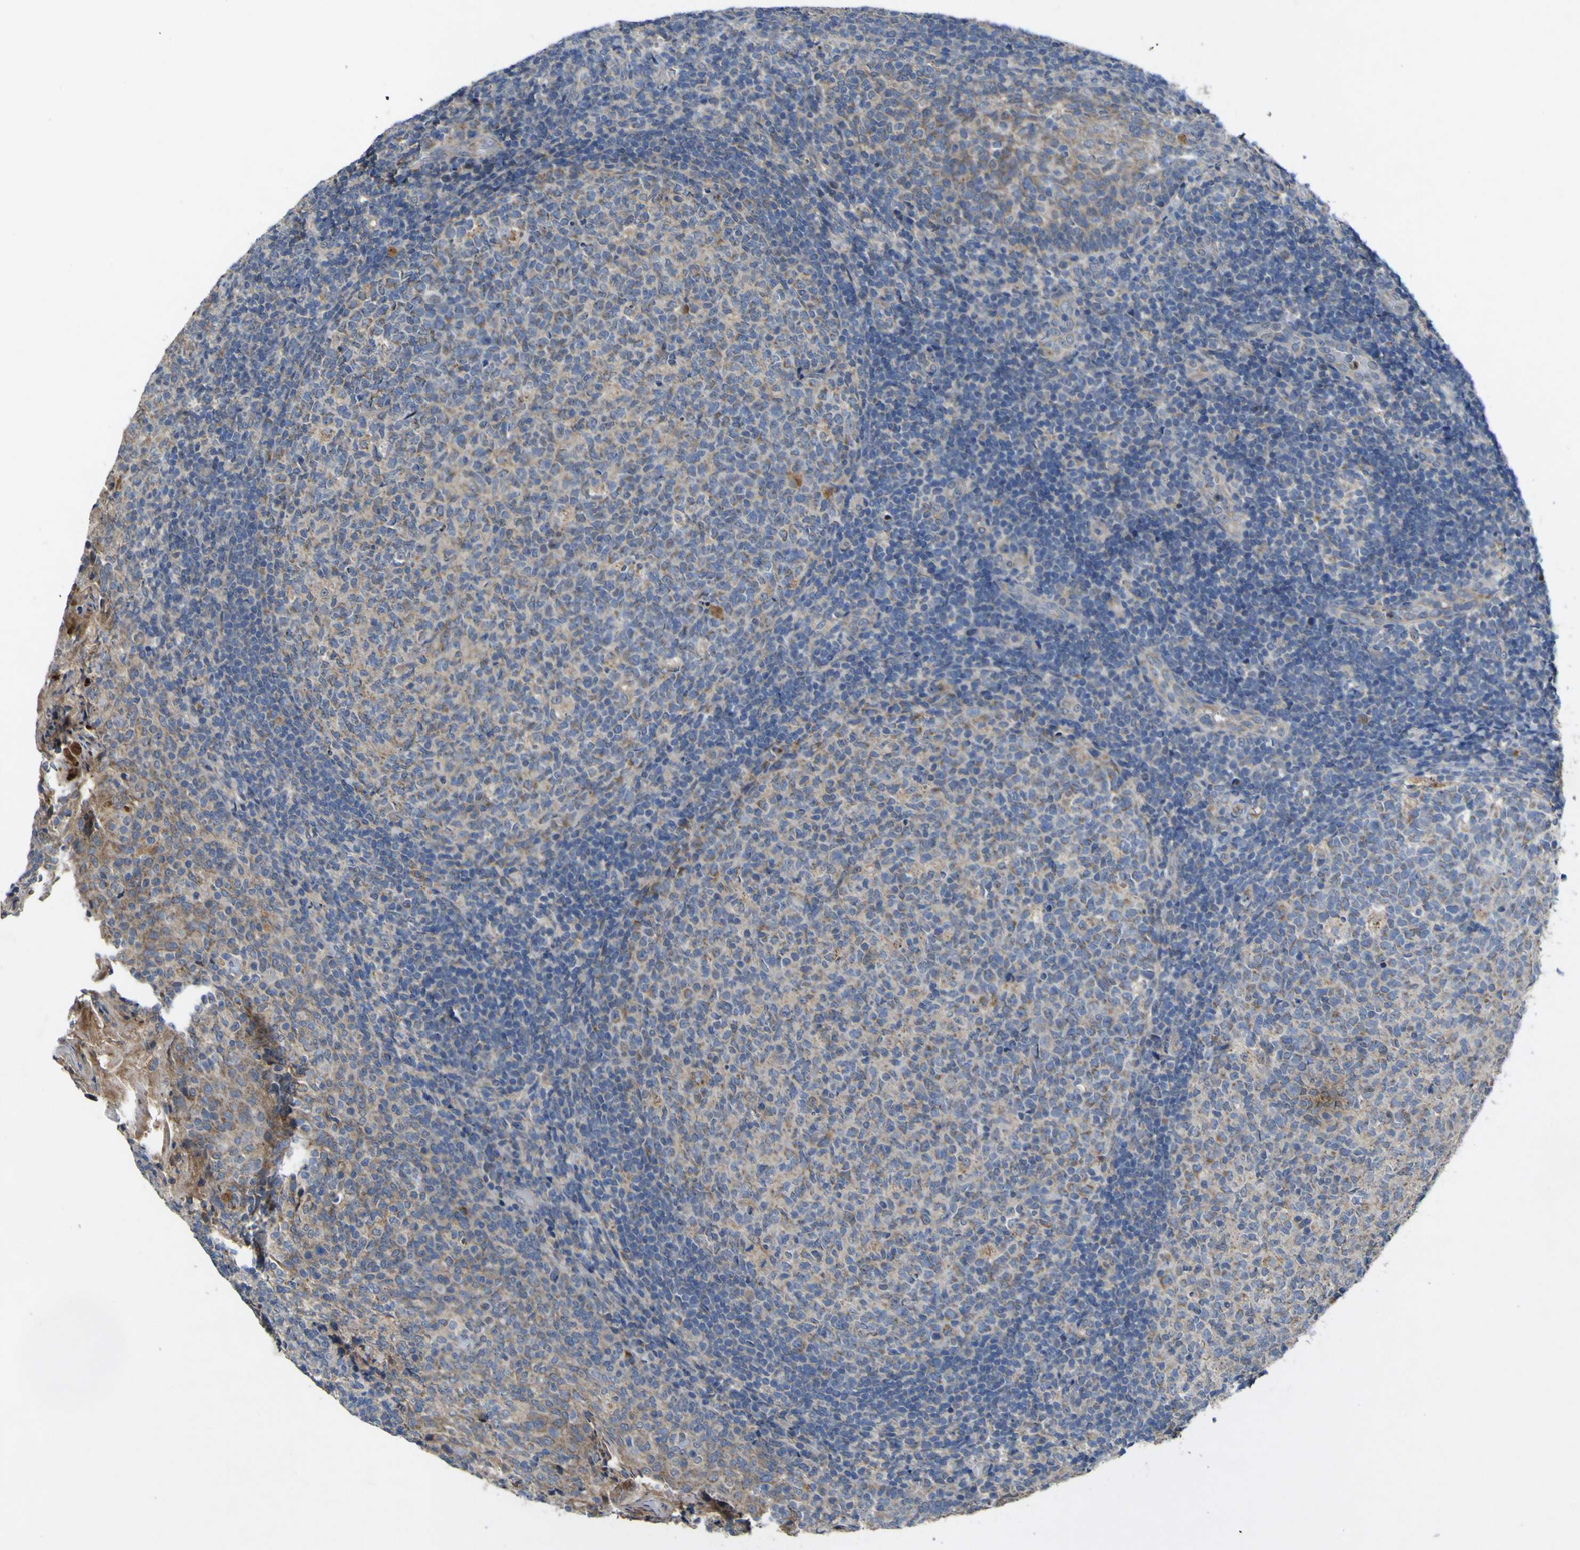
{"staining": {"intensity": "weak", "quantity": ">75%", "location": "cytoplasmic/membranous"}, "tissue": "tonsil", "cell_type": "Germinal center cells", "image_type": "normal", "snomed": [{"axis": "morphology", "description": "Normal tissue, NOS"}, {"axis": "topography", "description": "Tonsil"}], "caption": "The histopathology image displays staining of normal tonsil, revealing weak cytoplasmic/membranous protein staining (brown color) within germinal center cells. Using DAB (brown) and hematoxylin (blue) stains, captured at high magnification using brightfield microscopy.", "gene": "IRAK2", "patient": {"sex": "female", "age": 19}}